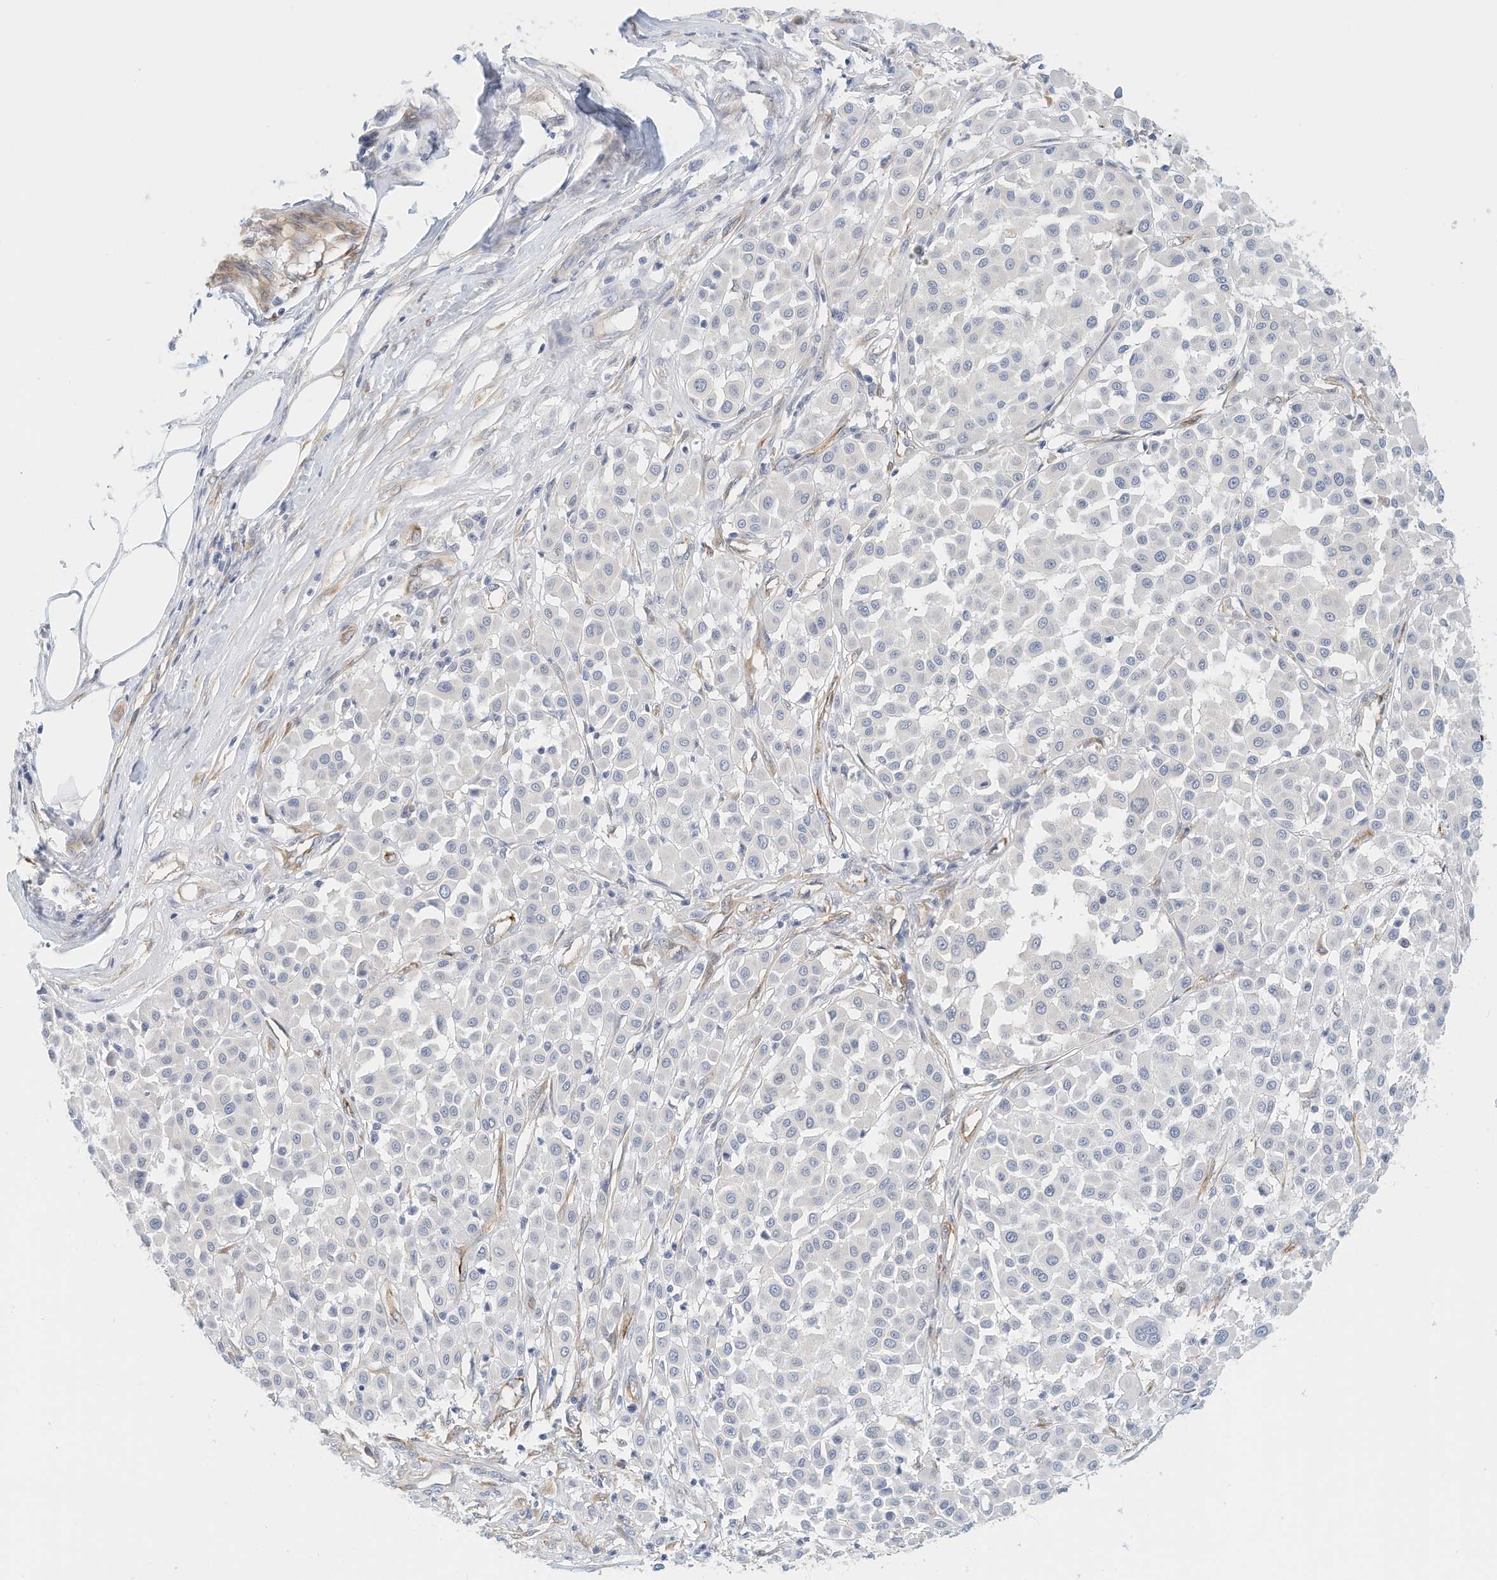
{"staining": {"intensity": "negative", "quantity": "none", "location": "none"}, "tissue": "melanoma", "cell_type": "Tumor cells", "image_type": "cancer", "snomed": [{"axis": "morphology", "description": "Malignant melanoma, Metastatic site"}, {"axis": "topography", "description": "Soft tissue"}], "caption": "The photomicrograph shows no significant positivity in tumor cells of malignant melanoma (metastatic site).", "gene": "ARHGAP28", "patient": {"sex": "male", "age": 41}}